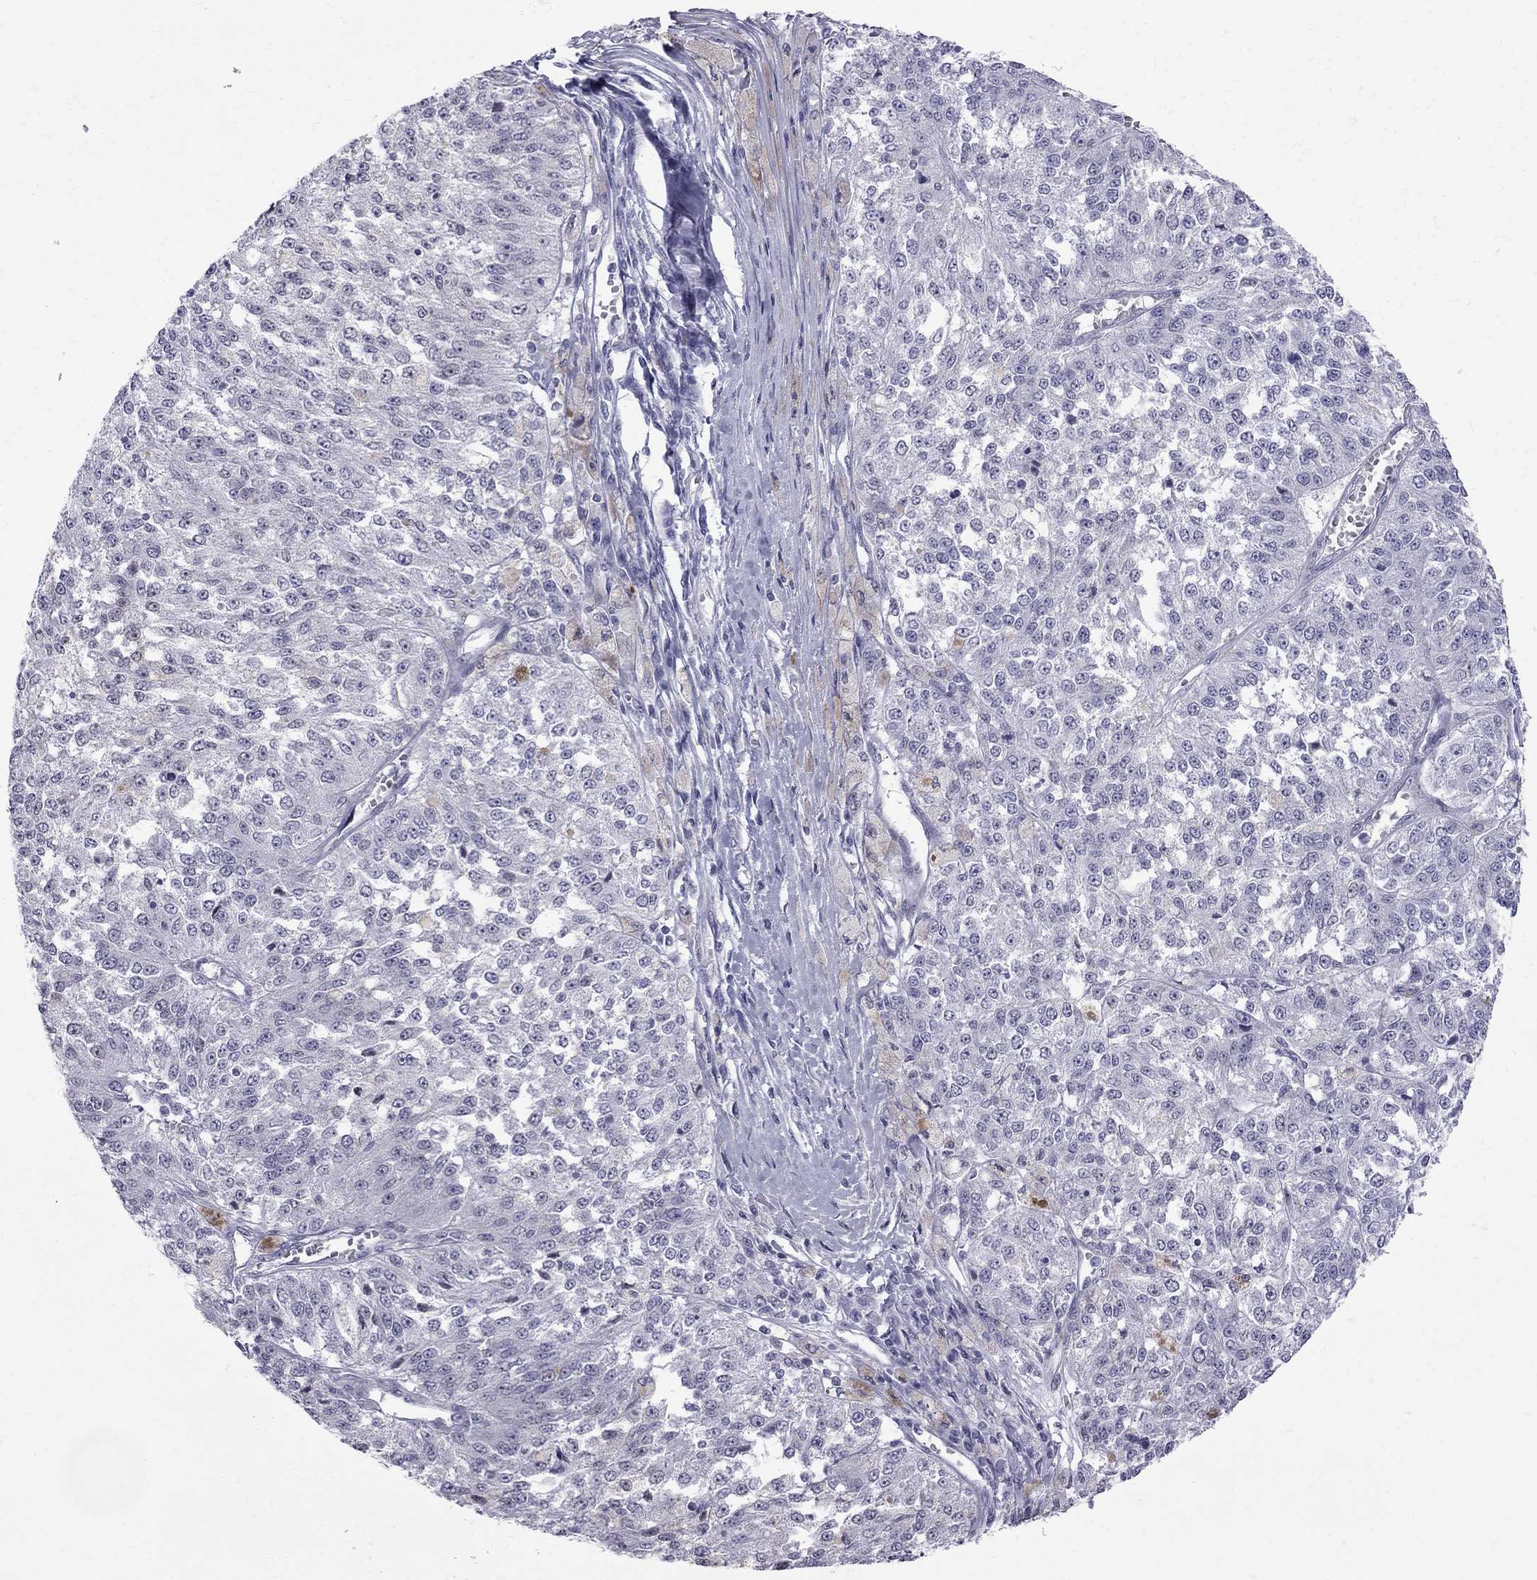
{"staining": {"intensity": "negative", "quantity": "none", "location": "none"}, "tissue": "melanoma", "cell_type": "Tumor cells", "image_type": "cancer", "snomed": [{"axis": "morphology", "description": "Malignant melanoma, Metastatic site"}, {"axis": "topography", "description": "Lymph node"}], "caption": "IHC micrograph of neoplastic tissue: malignant melanoma (metastatic site) stained with DAB reveals no significant protein staining in tumor cells.", "gene": "MUC15", "patient": {"sex": "female", "age": 64}}